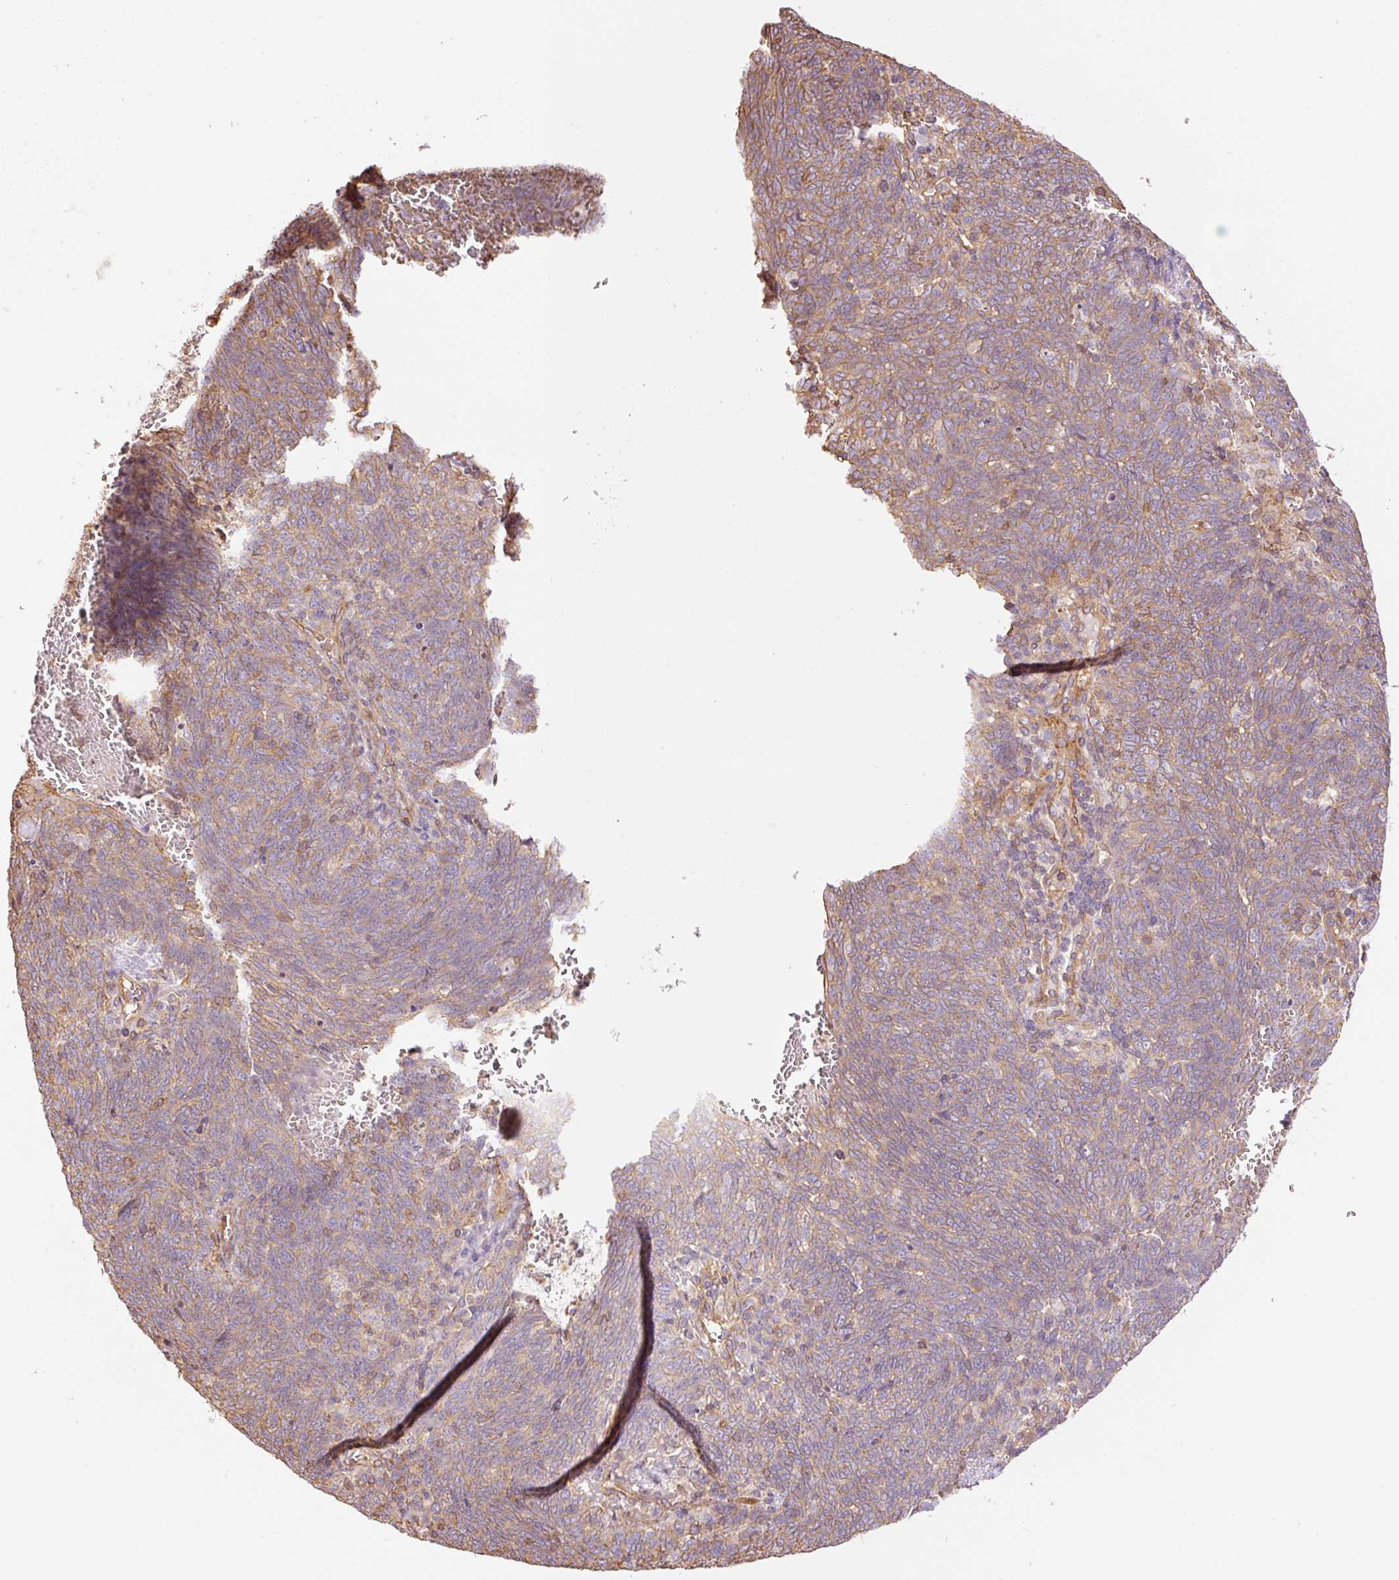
{"staining": {"intensity": "weak", "quantity": "25%-75%", "location": "cytoplasmic/membranous"}, "tissue": "lung cancer", "cell_type": "Tumor cells", "image_type": "cancer", "snomed": [{"axis": "morphology", "description": "Squamous cell carcinoma, NOS"}, {"axis": "topography", "description": "Lung"}], "caption": "Immunohistochemistry (DAB) staining of lung cancer reveals weak cytoplasmic/membranous protein staining in approximately 25%-75% of tumor cells.", "gene": "PPP1R1B", "patient": {"sex": "female", "age": 72}}